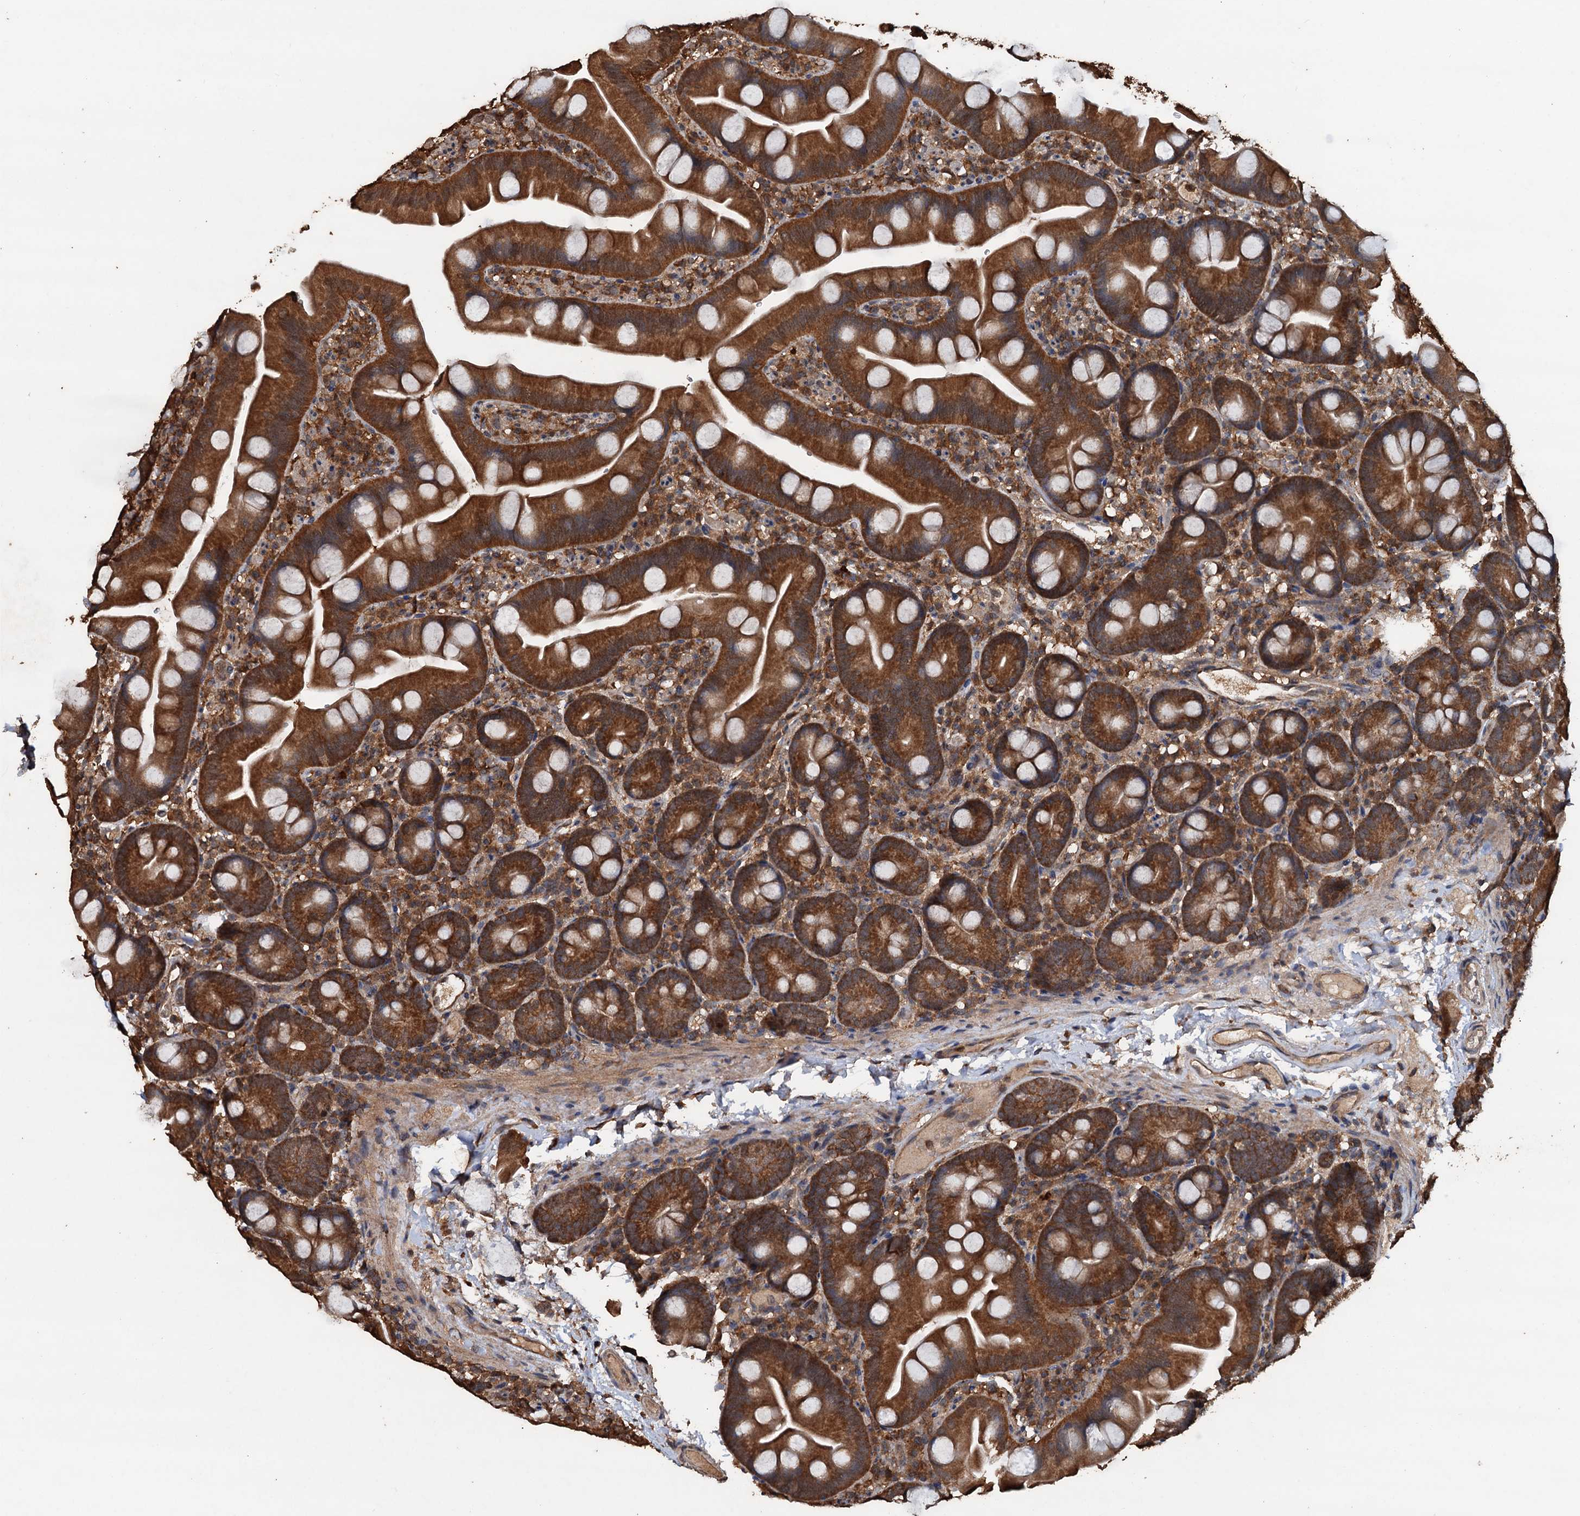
{"staining": {"intensity": "strong", "quantity": ">75%", "location": "cytoplasmic/membranous,nuclear"}, "tissue": "small intestine", "cell_type": "Glandular cells", "image_type": "normal", "snomed": [{"axis": "morphology", "description": "Normal tissue, NOS"}, {"axis": "topography", "description": "Small intestine"}], "caption": "The image displays staining of benign small intestine, revealing strong cytoplasmic/membranous,nuclear protein expression (brown color) within glandular cells.", "gene": "PSMD9", "patient": {"sex": "female", "age": 68}}